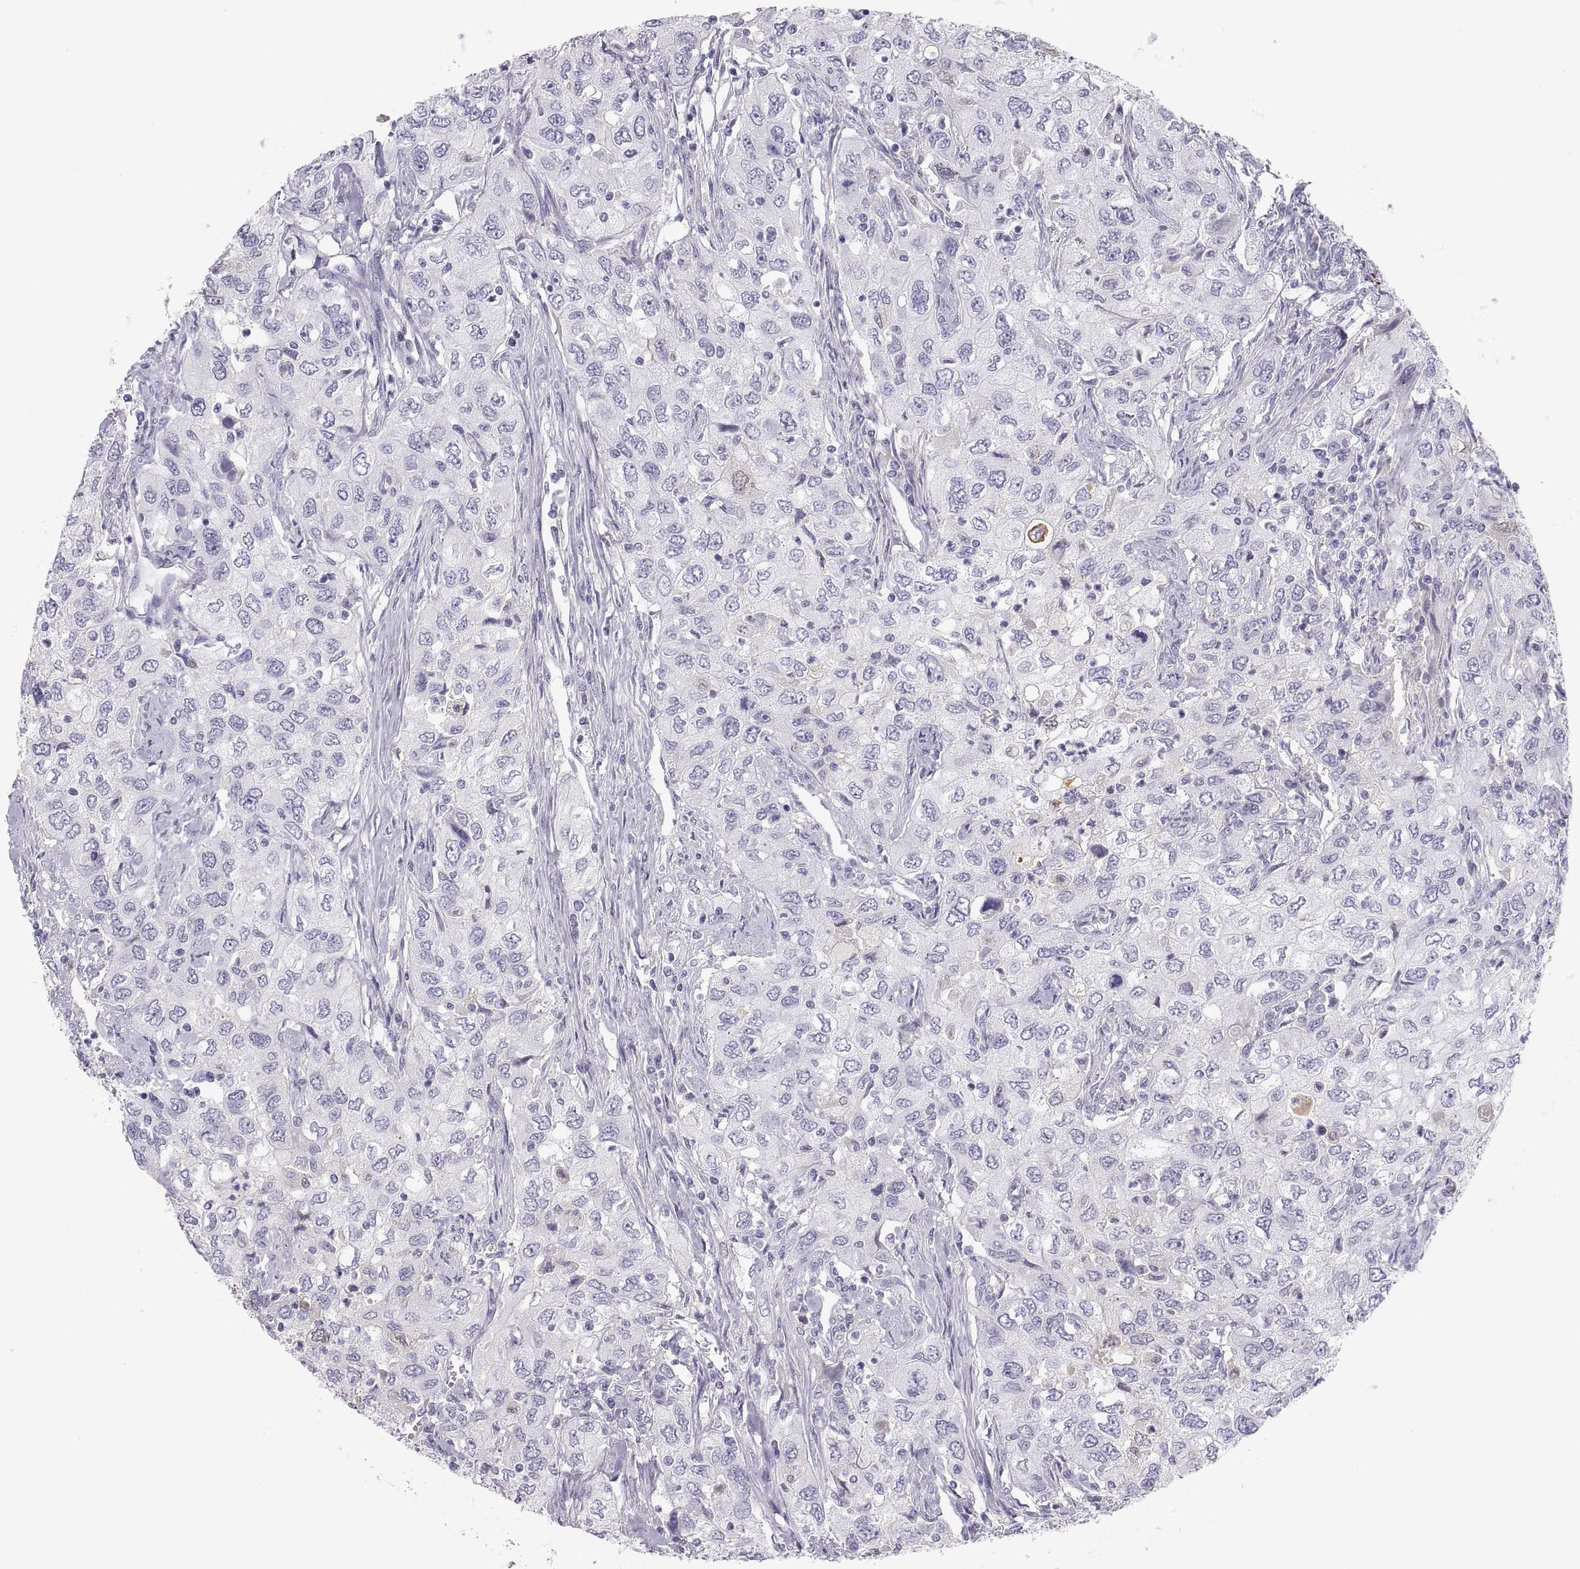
{"staining": {"intensity": "negative", "quantity": "none", "location": "none"}, "tissue": "urothelial cancer", "cell_type": "Tumor cells", "image_type": "cancer", "snomed": [{"axis": "morphology", "description": "Urothelial carcinoma, High grade"}, {"axis": "topography", "description": "Urinary bladder"}], "caption": "This histopathology image is of urothelial cancer stained with immunohistochemistry to label a protein in brown with the nuclei are counter-stained blue. There is no expression in tumor cells.", "gene": "MAGEB2", "patient": {"sex": "male", "age": 76}}